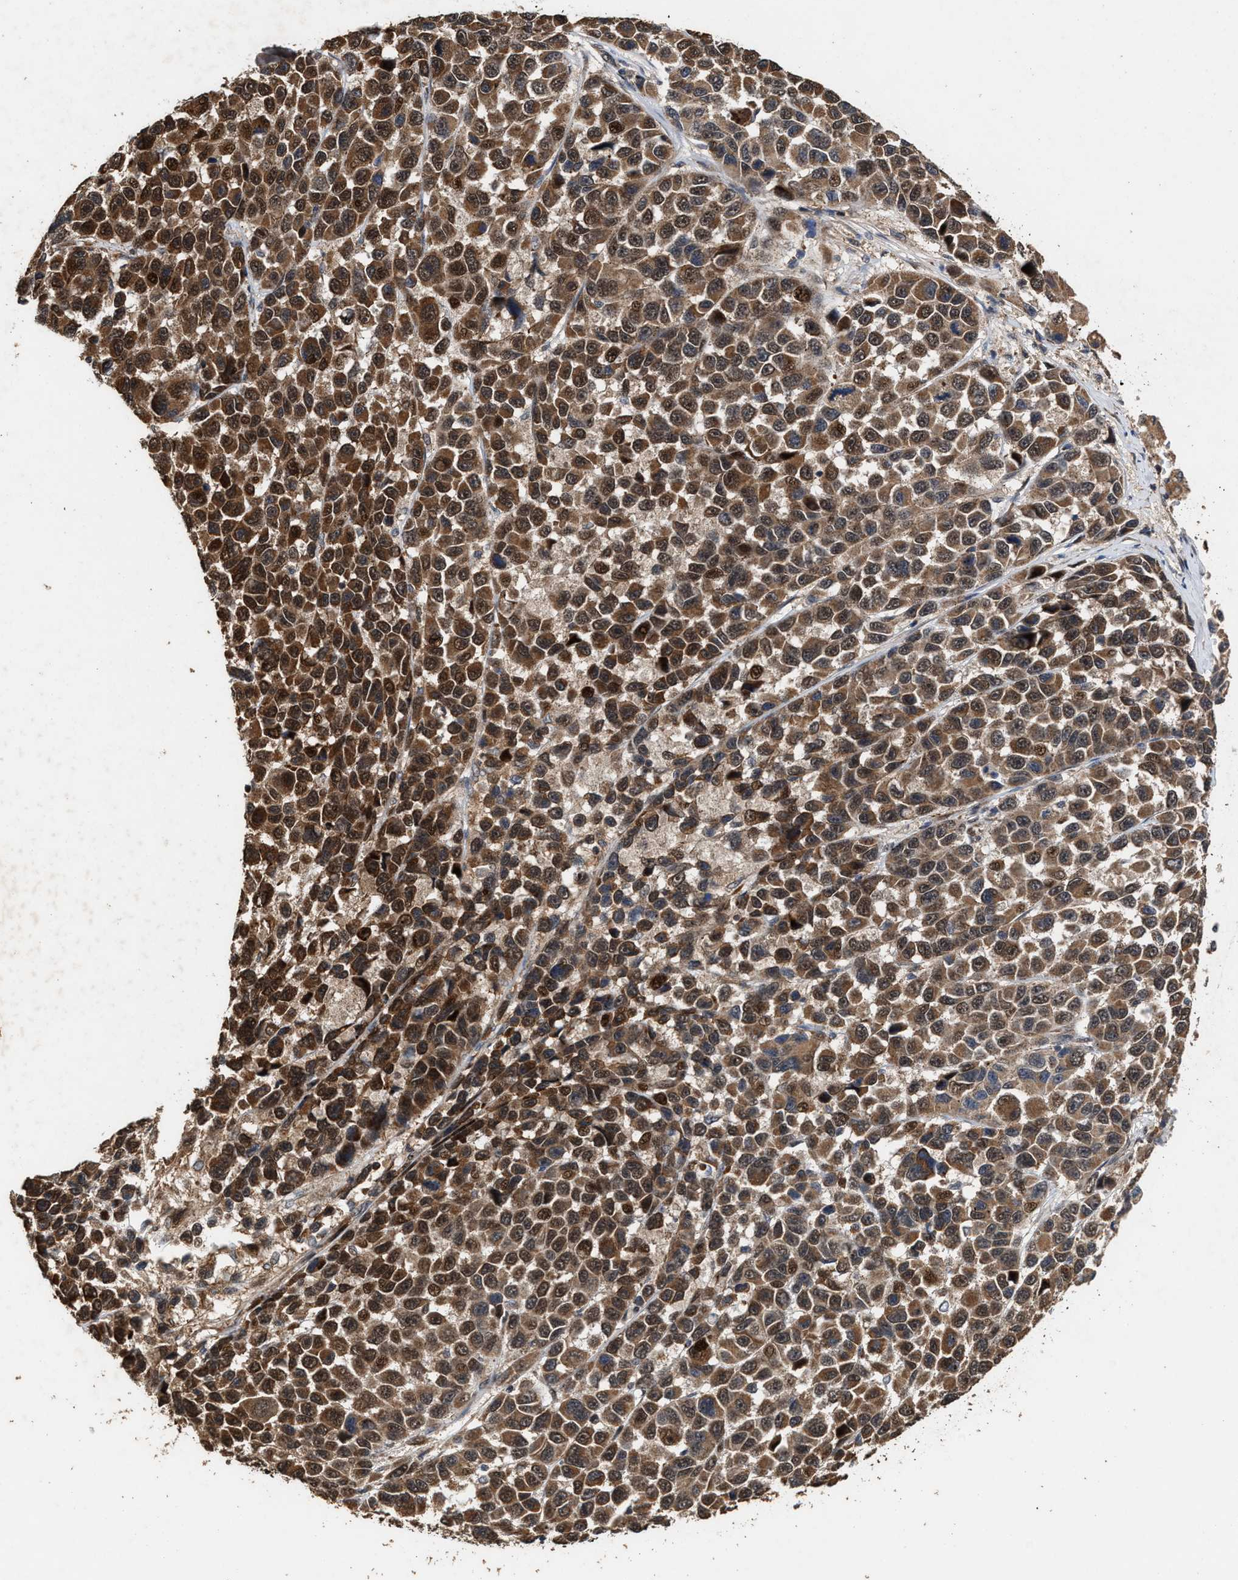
{"staining": {"intensity": "moderate", "quantity": ">75%", "location": "cytoplasmic/membranous,nuclear"}, "tissue": "melanoma", "cell_type": "Tumor cells", "image_type": "cancer", "snomed": [{"axis": "morphology", "description": "Malignant melanoma, NOS"}, {"axis": "topography", "description": "Skin"}], "caption": "Malignant melanoma was stained to show a protein in brown. There is medium levels of moderate cytoplasmic/membranous and nuclear expression in approximately >75% of tumor cells.", "gene": "ZNHIT6", "patient": {"sex": "male", "age": 53}}